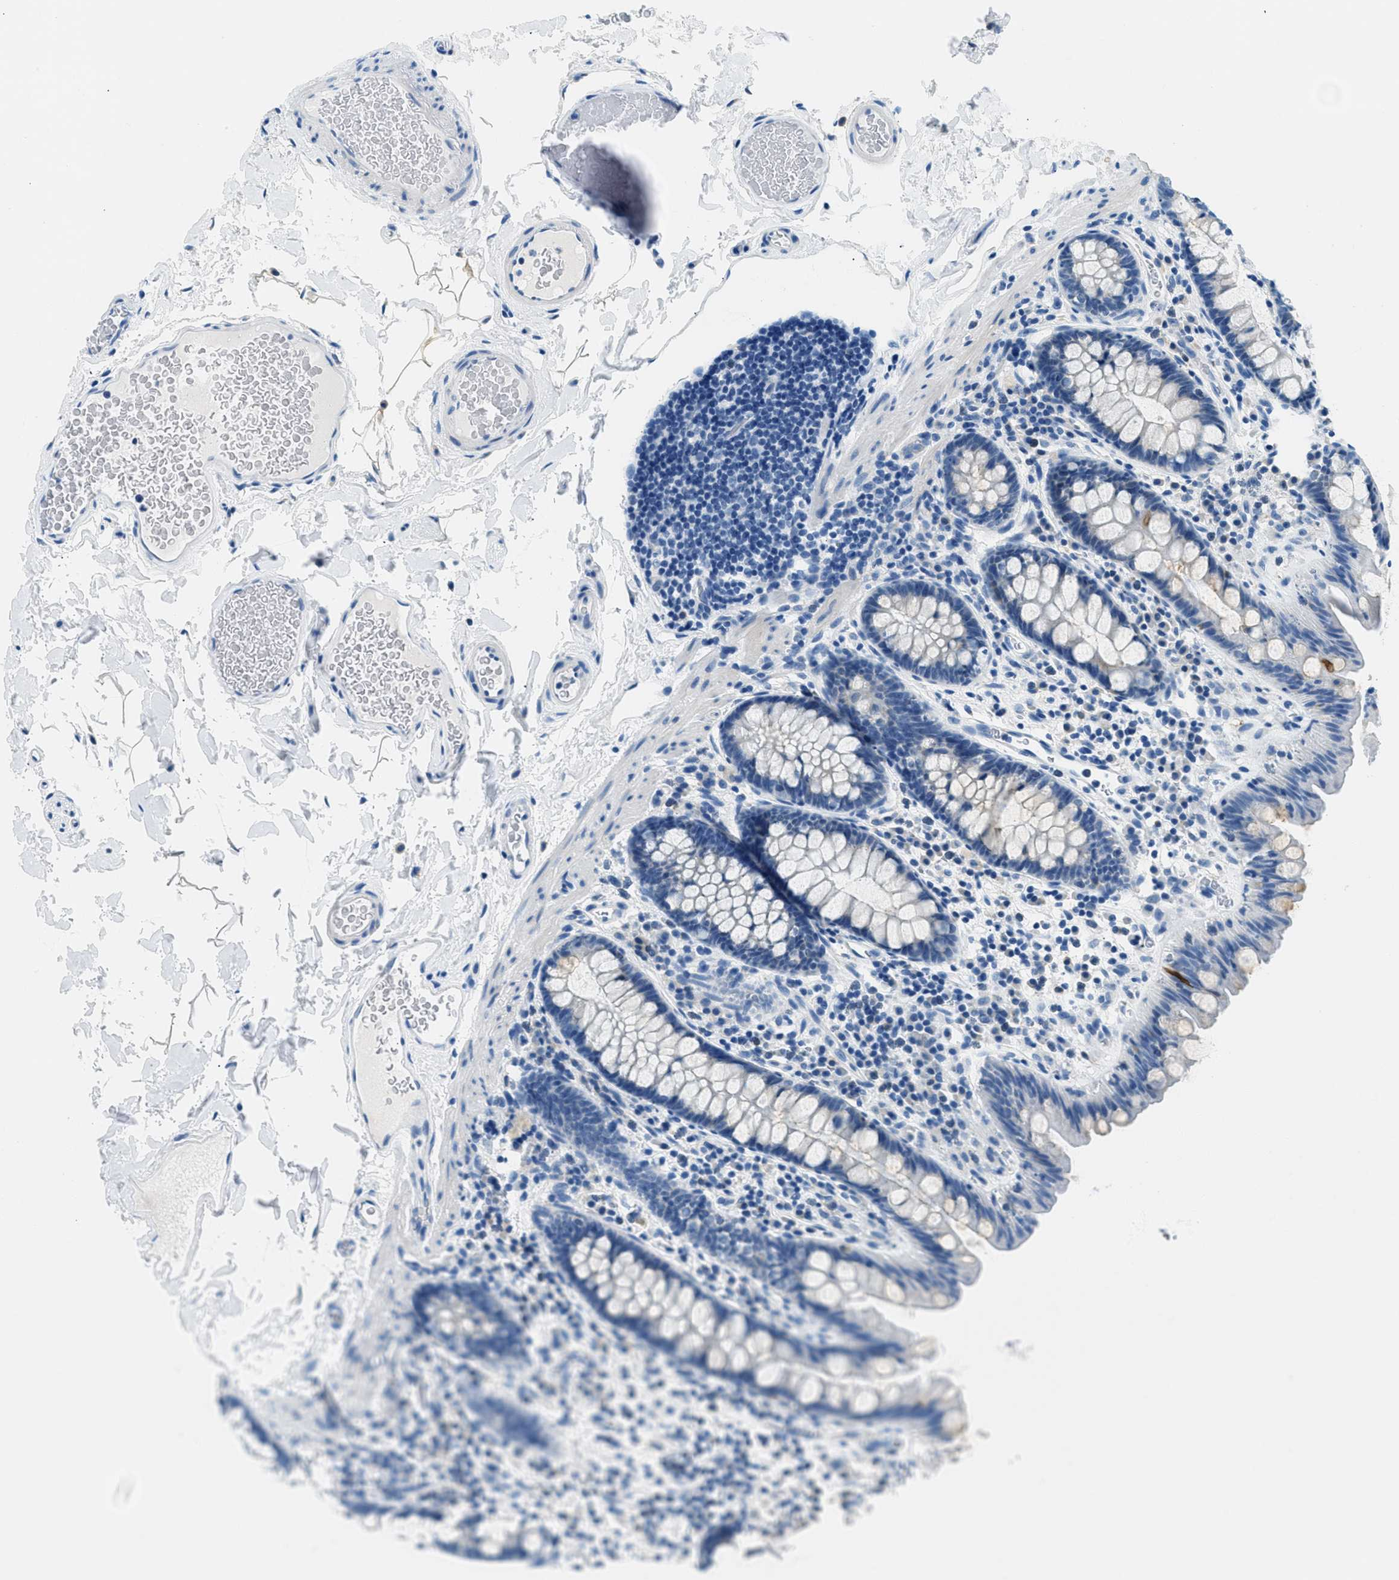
{"staining": {"intensity": "negative", "quantity": "none", "location": "none"}, "tissue": "colon", "cell_type": "Endothelial cells", "image_type": "normal", "snomed": [{"axis": "morphology", "description": "Normal tissue, NOS"}, {"axis": "topography", "description": "Colon"}], "caption": "This photomicrograph is of unremarkable colon stained with immunohistochemistry to label a protein in brown with the nuclei are counter-stained blue. There is no positivity in endothelial cells.", "gene": "CLDN18", "patient": {"sex": "female", "age": 80}}